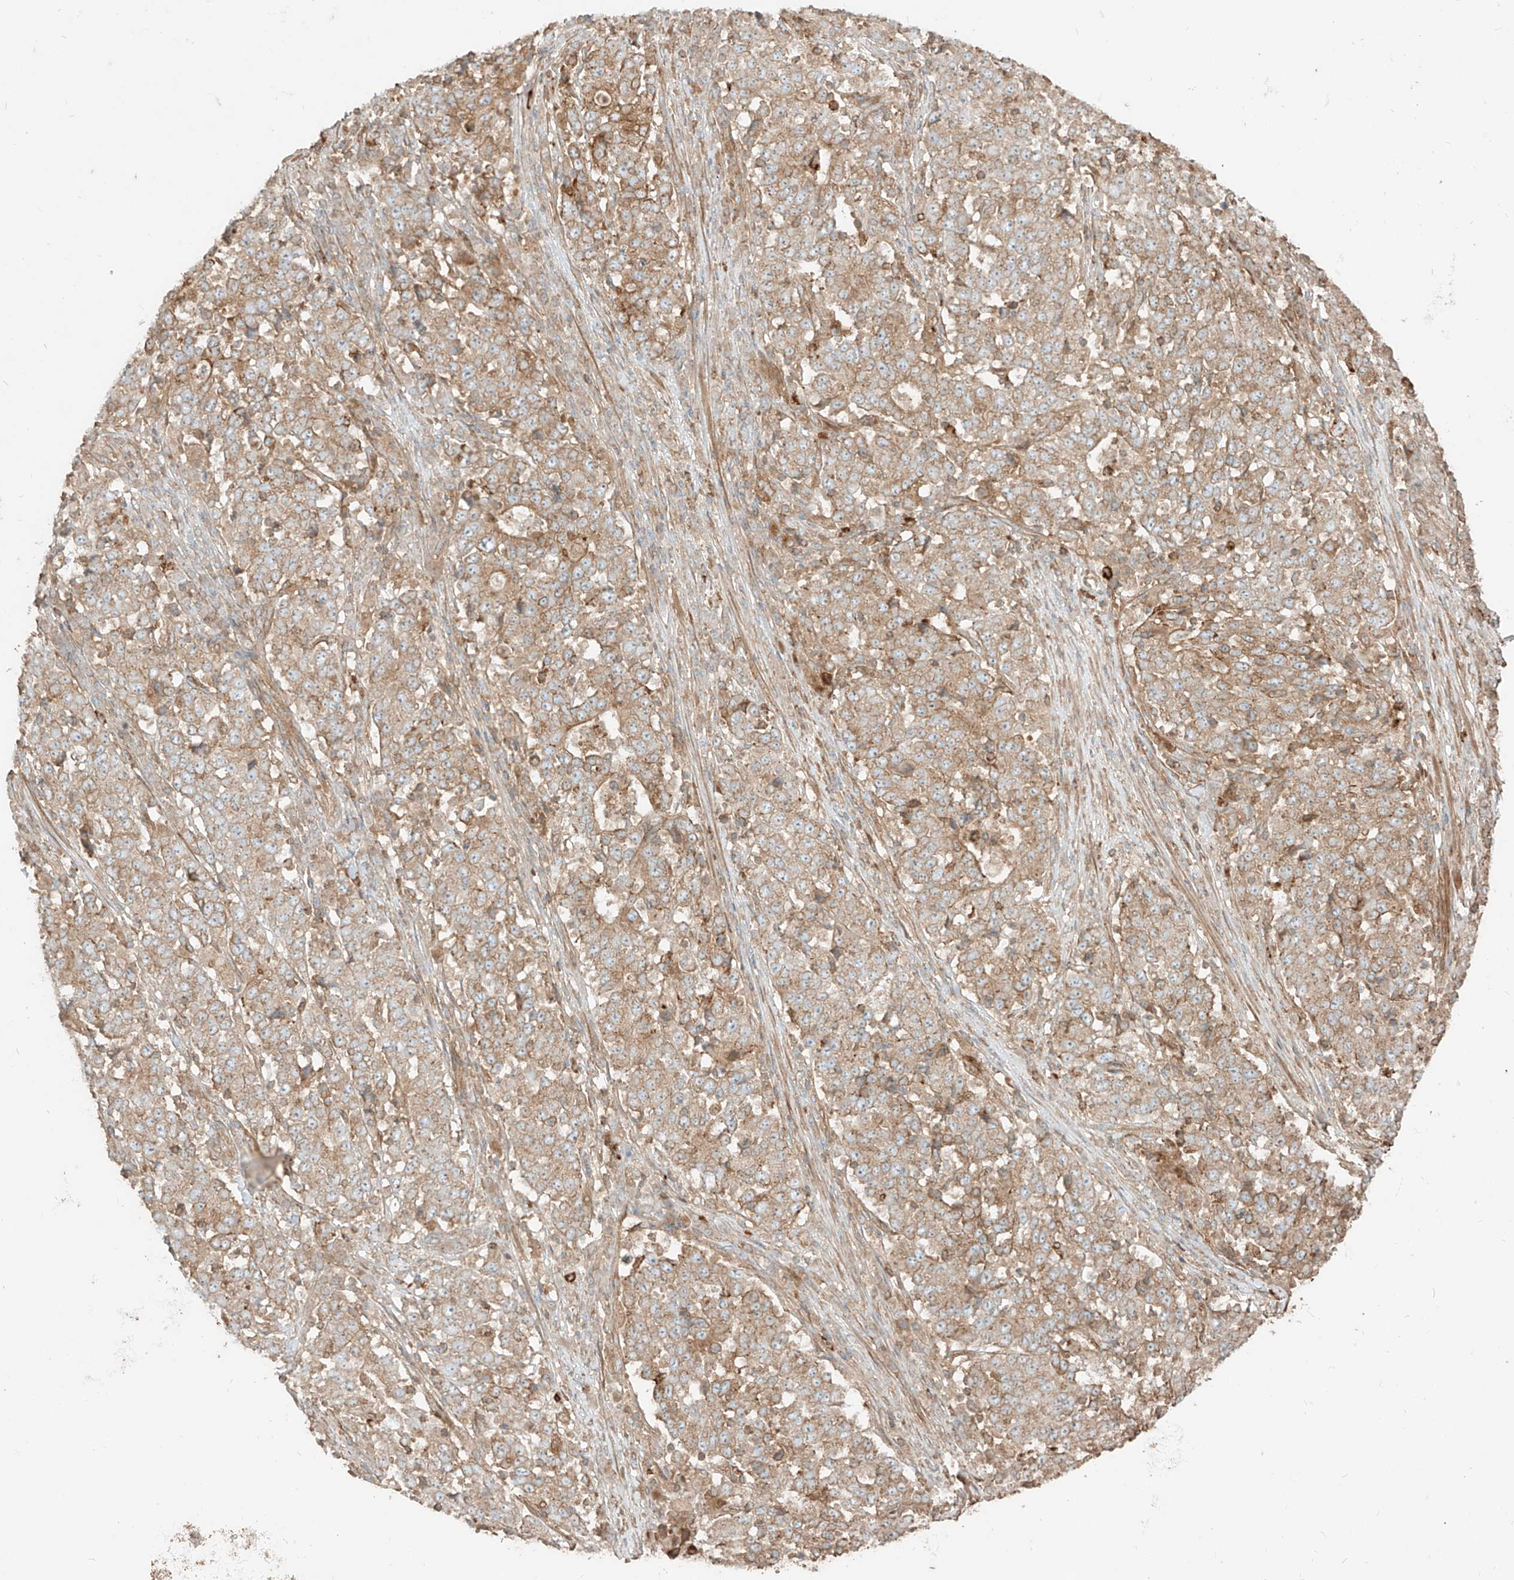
{"staining": {"intensity": "moderate", "quantity": ">75%", "location": "cytoplasmic/membranous"}, "tissue": "stomach cancer", "cell_type": "Tumor cells", "image_type": "cancer", "snomed": [{"axis": "morphology", "description": "Adenocarcinoma, NOS"}, {"axis": "topography", "description": "Stomach"}], "caption": "Adenocarcinoma (stomach) stained with a brown dye demonstrates moderate cytoplasmic/membranous positive positivity in approximately >75% of tumor cells.", "gene": "CCDC115", "patient": {"sex": "male", "age": 59}}